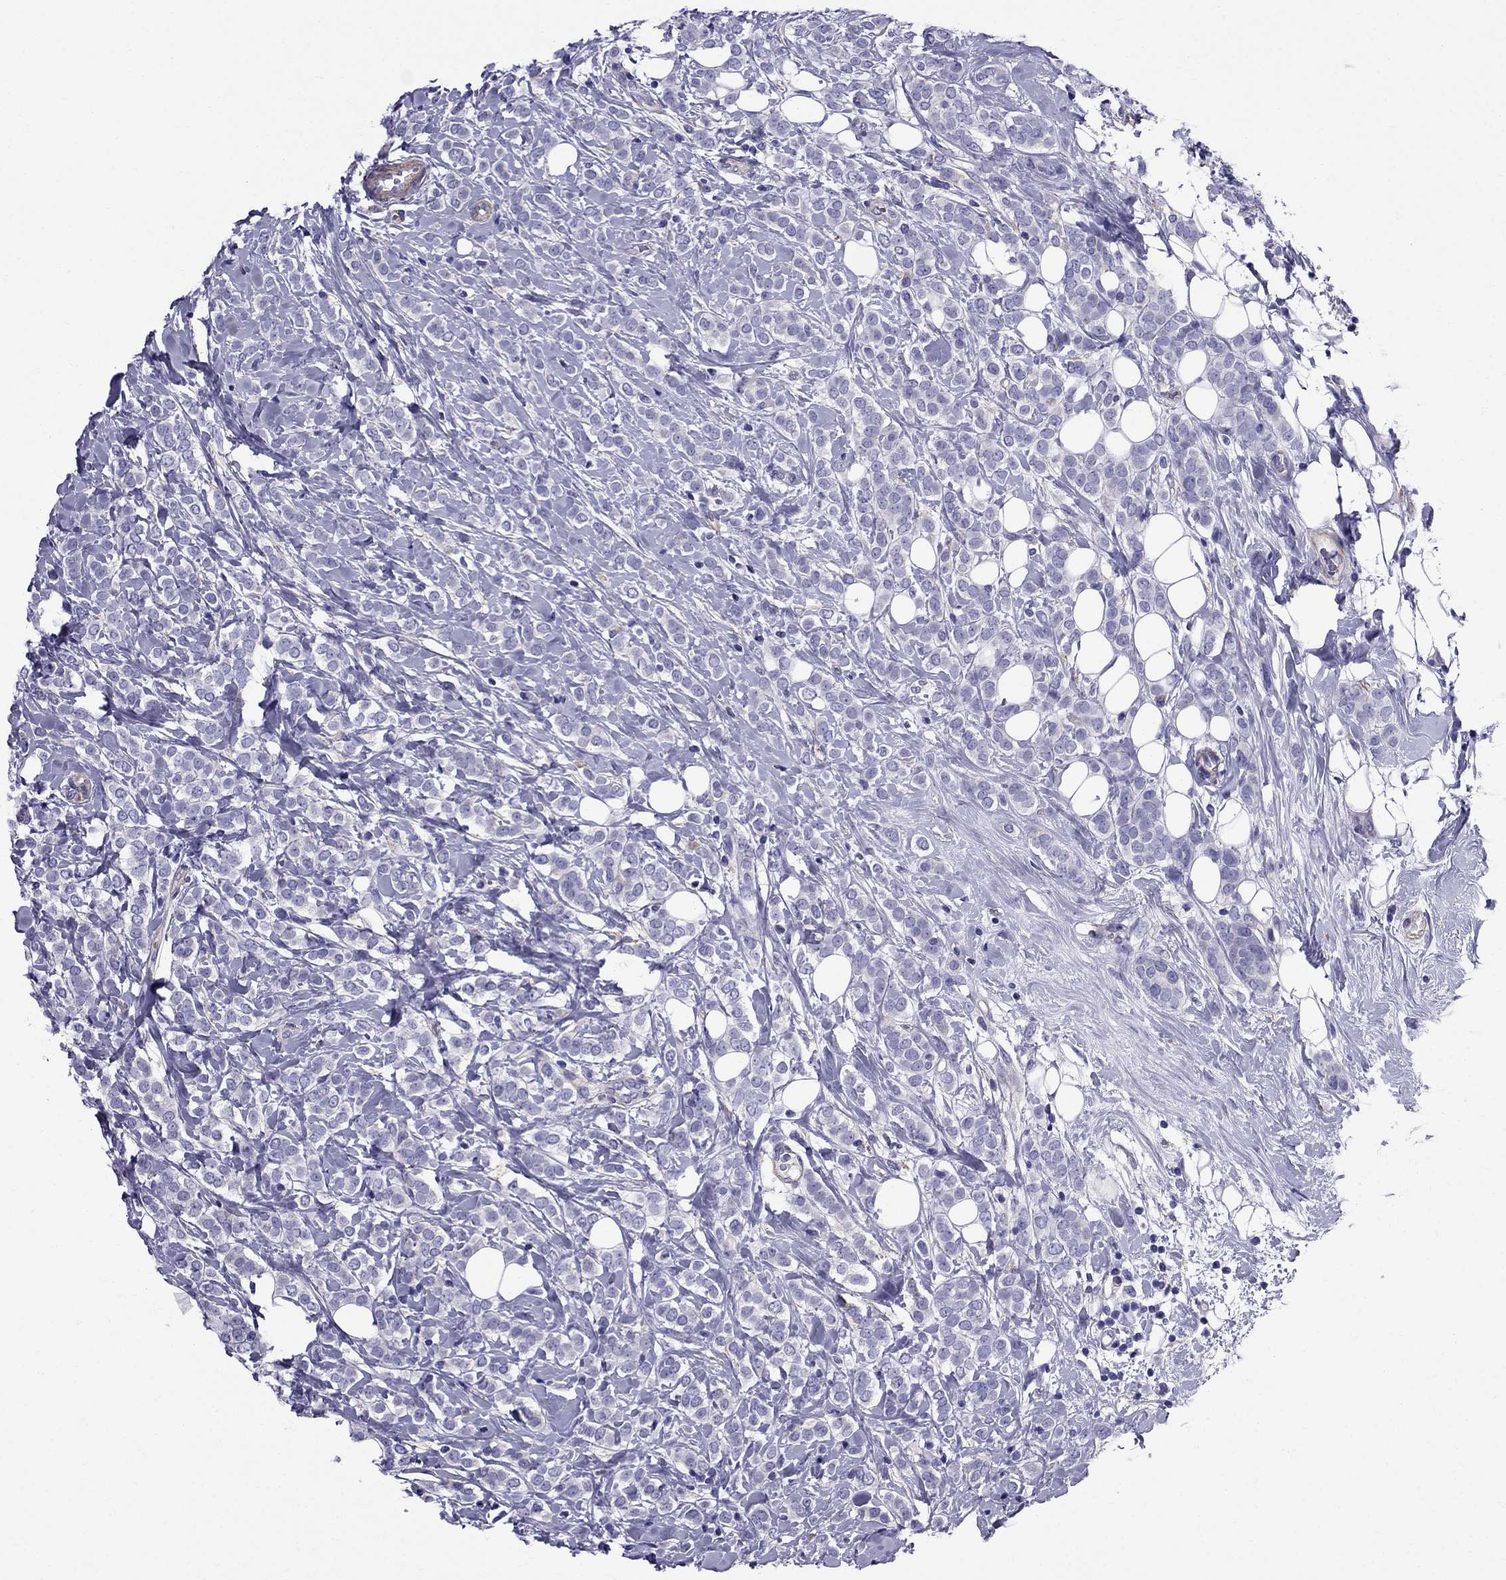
{"staining": {"intensity": "negative", "quantity": "none", "location": "none"}, "tissue": "breast cancer", "cell_type": "Tumor cells", "image_type": "cancer", "snomed": [{"axis": "morphology", "description": "Lobular carcinoma"}, {"axis": "topography", "description": "Breast"}], "caption": "Immunohistochemical staining of breast cancer reveals no significant expression in tumor cells.", "gene": "GPR50", "patient": {"sex": "female", "age": 49}}